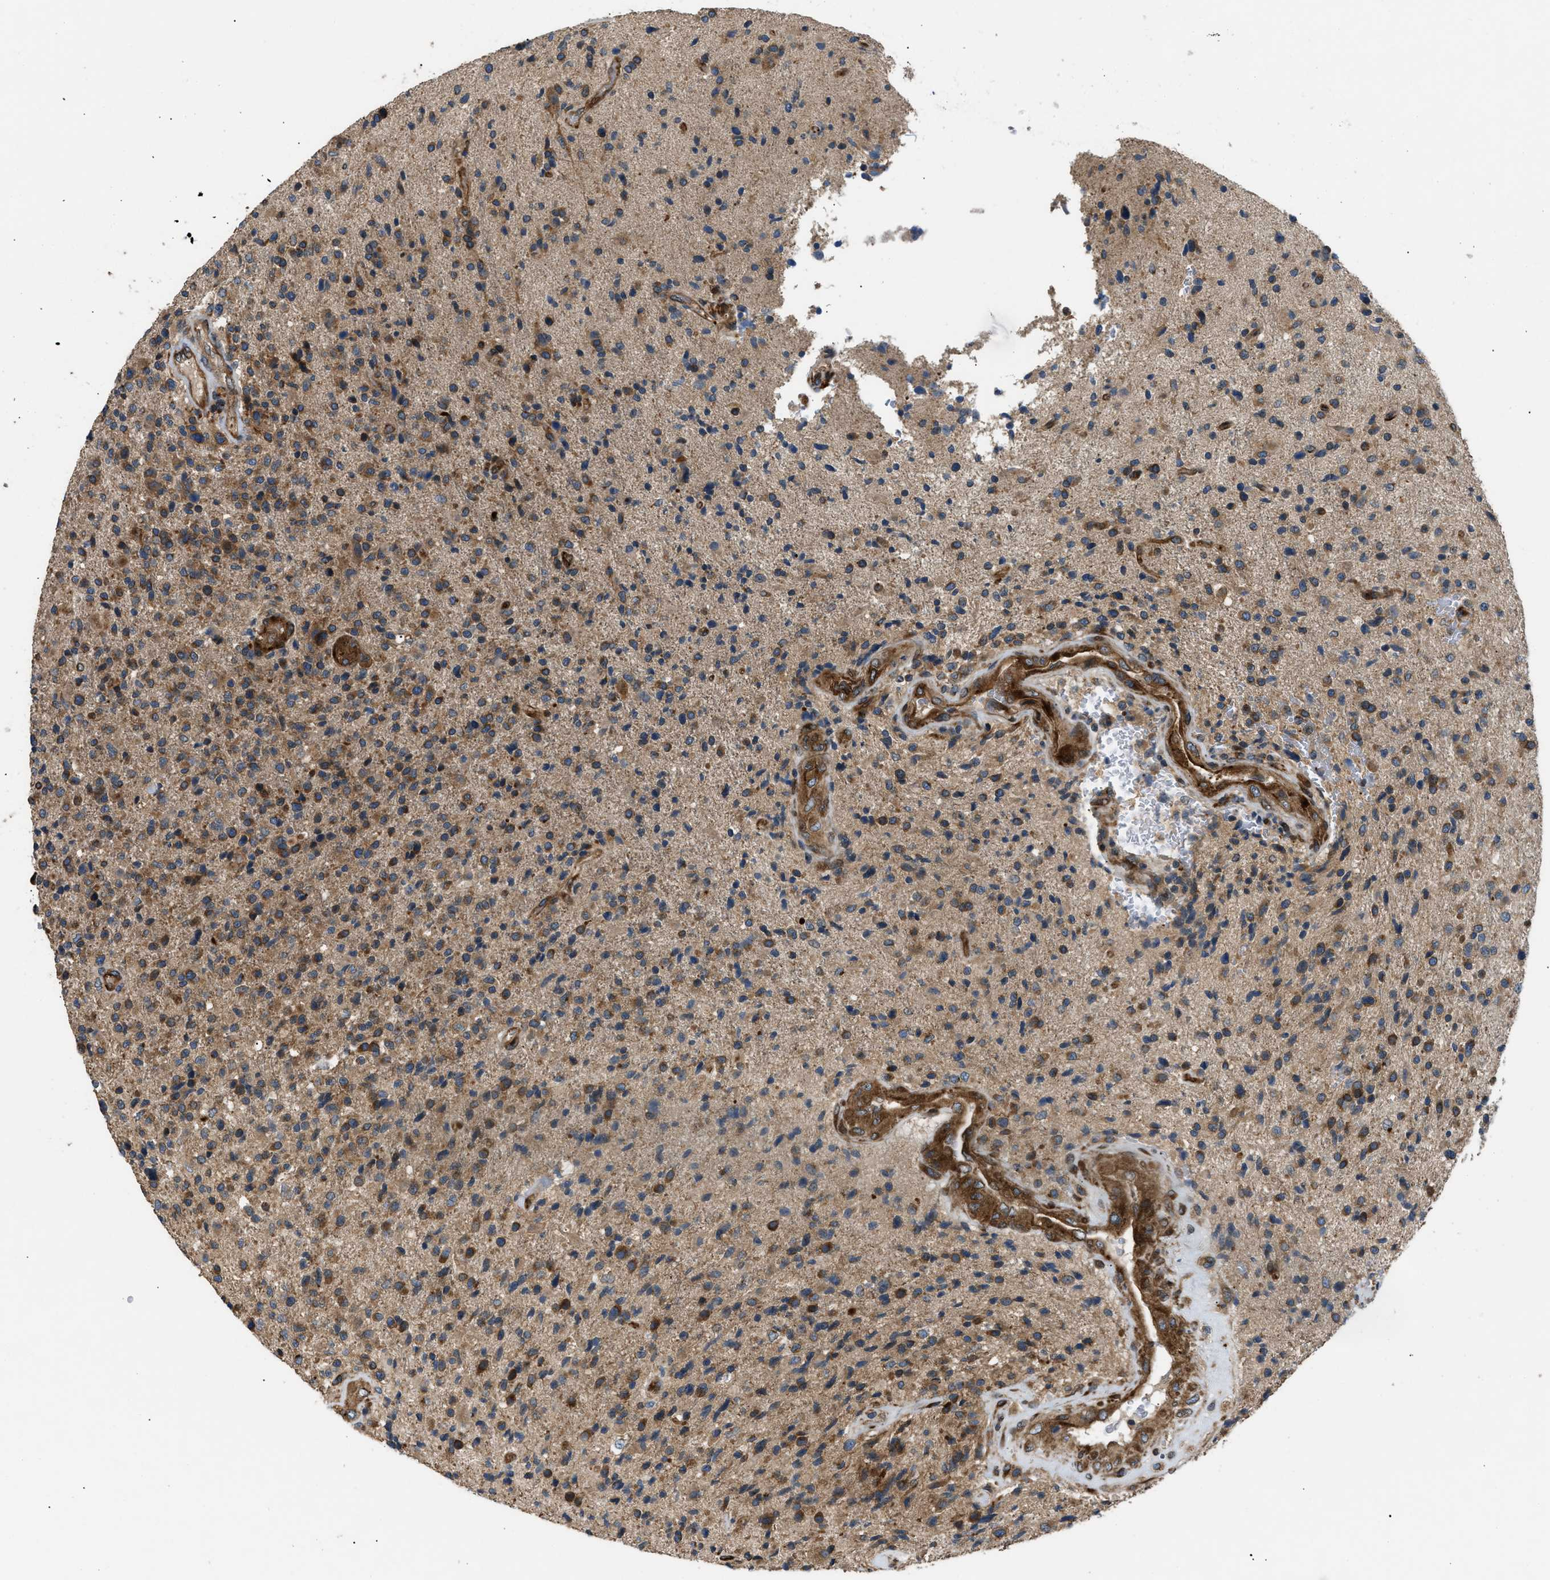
{"staining": {"intensity": "moderate", "quantity": ">75%", "location": "cytoplasmic/membranous"}, "tissue": "glioma", "cell_type": "Tumor cells", "image_type": "cancer", "snomed": [{"axis": "morphology", "description": "Glioma, malignant, High grade"}, {"axis": "topography", "description": "Brain"}], "caption": "IHC histopathology image of neoplastic tissue: glioma stained using immunohistochemistry (IHC) exhibits medium levels of moderate protein expression localized specifically in the cytoplasmic/membranous of tumor cells, appearing as a cytoplasmic/membranous brown color.", "gene": "LYSMD3", "patient": {"sex": "male", "age": 72}}